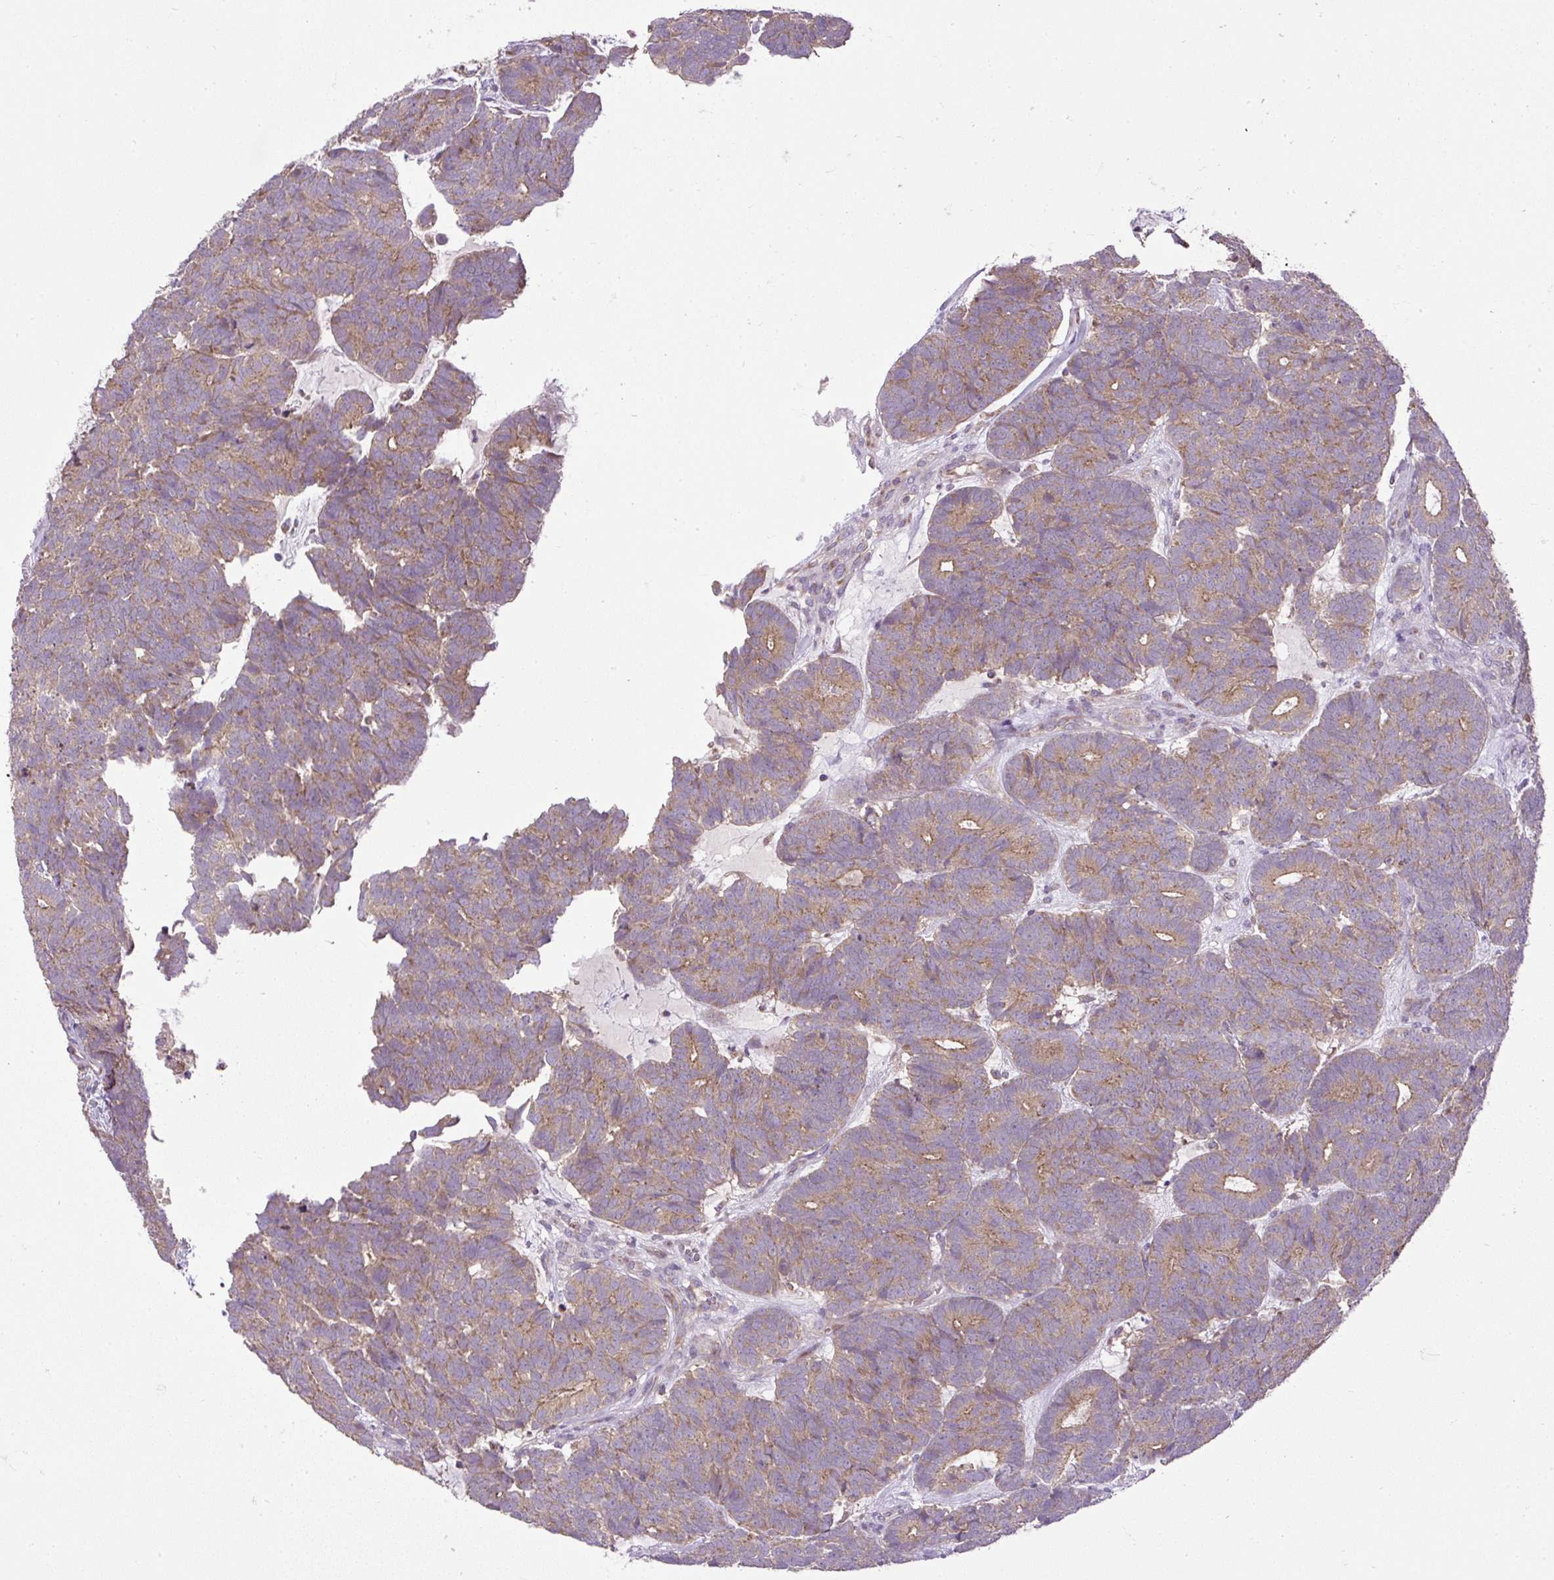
{"staining": {"intensity": "weak", "quantity": ">75%", "location": "cytoplasmic/membranous"}, "tissue": "head and neck cancer", "cell_type": "Tumor cells", "image_type": "cancer", "snomed": [{"axis": "morphology", "description": "Adenocarcinoma, NOS"}, {"axis": "topography", "description": "Head-Neck"}], "caption": "Approximately >75% of tumor cells in head and neck adenocarcinoma exhibit weak cytoplasmic/membranous protein positivity as visualized by brown immunohistochemical staining.", "gene": "ZNF547", "patient": {"sex": "female", "age": 81}}